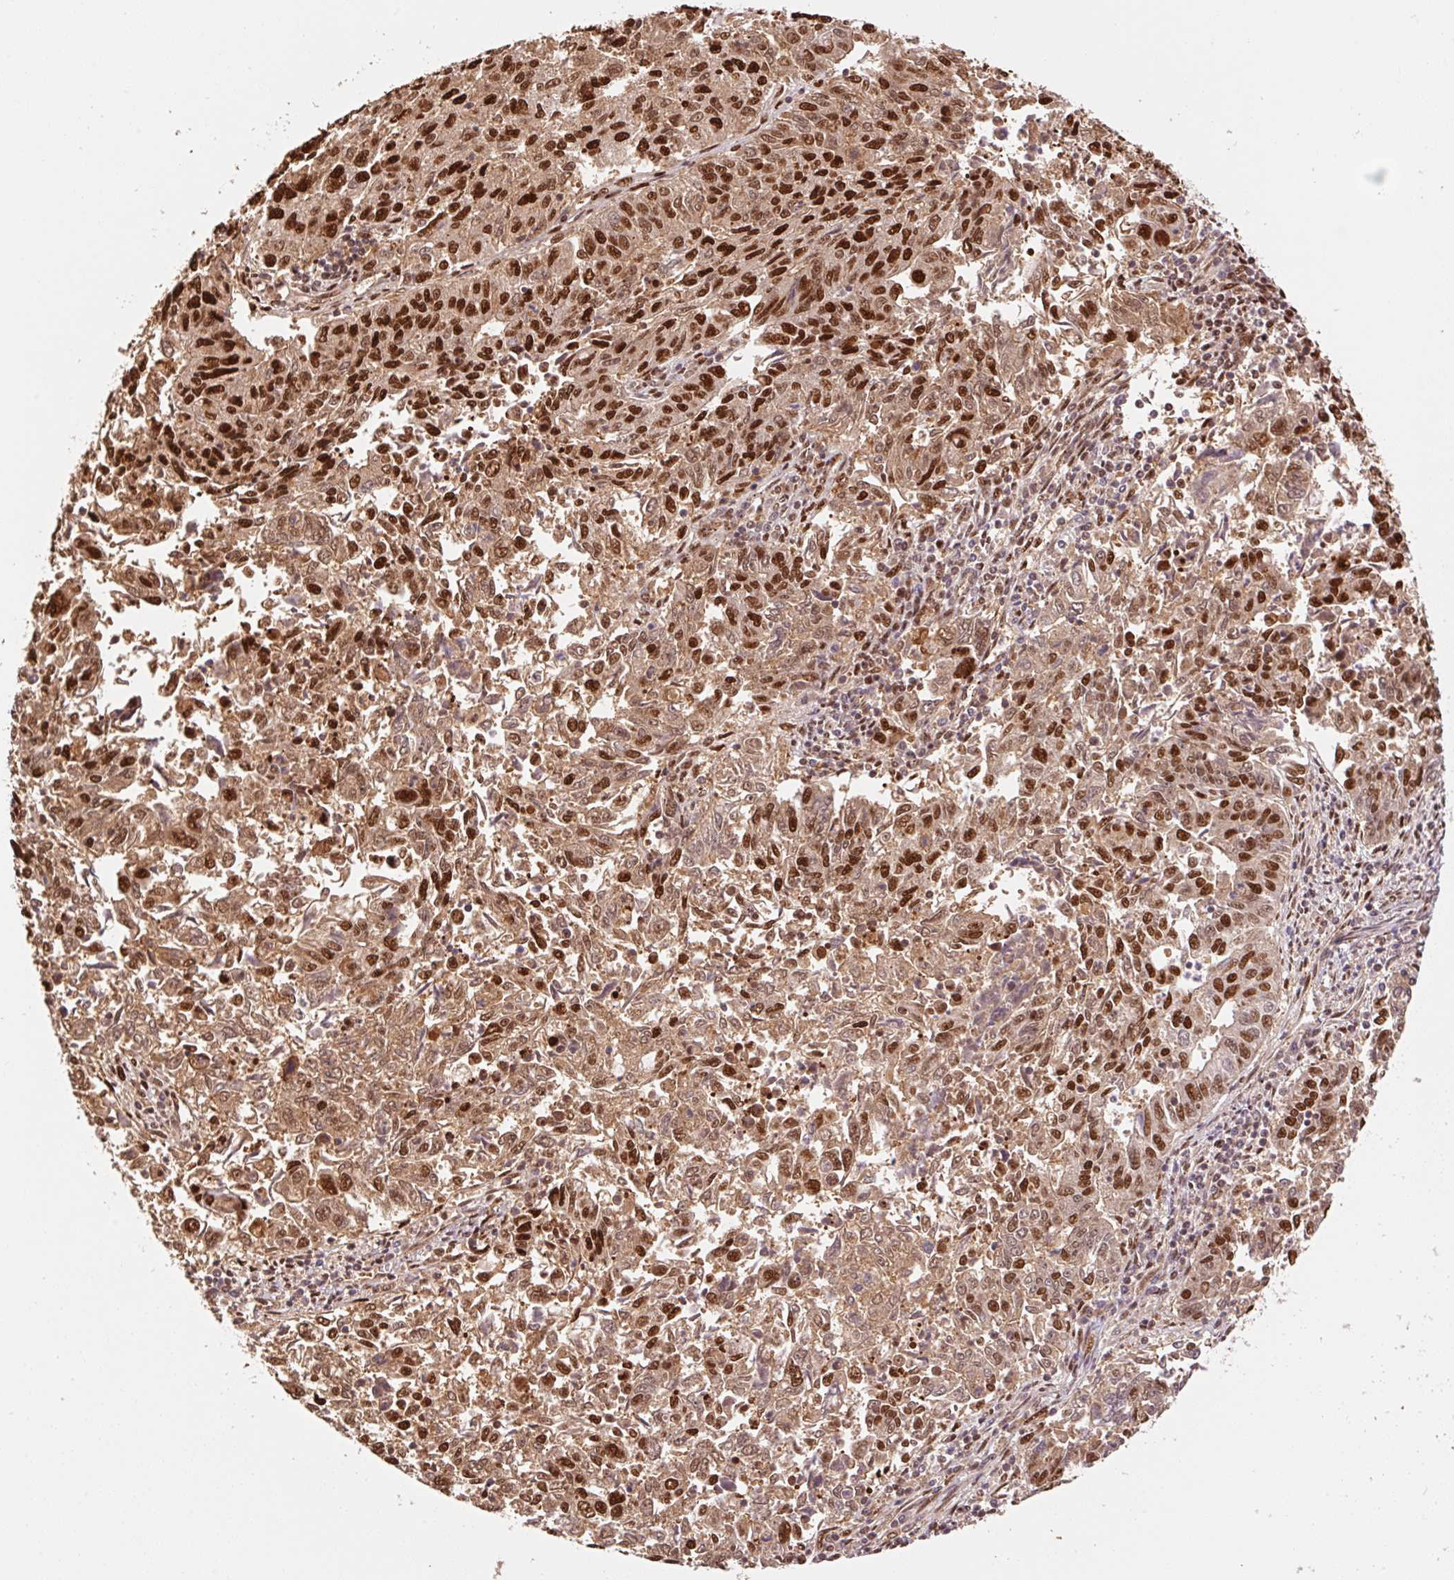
{"staining": {"intensity": "strong", "quantity": ">75%", "location": "cytoplasmic/membranous,nuclear"}, "tissue": "endometrial cancer", "cell_type": "Tumor cells", "image_type": "cancer", "snomed": [{"axis": "morphology", "description": "Adenocarcinoma, NOS"}, {"axis": "topography", "description": "Endometrium"}], "caption": "Tumor cells demonstrate high levels of strong cytoplasmic/membranous and nuclear staining in approximately >75% of cells in human adenocarcinoma (endometrial).", "gene": "GPR139", "patient": {"sex": "female", "age": 42}}